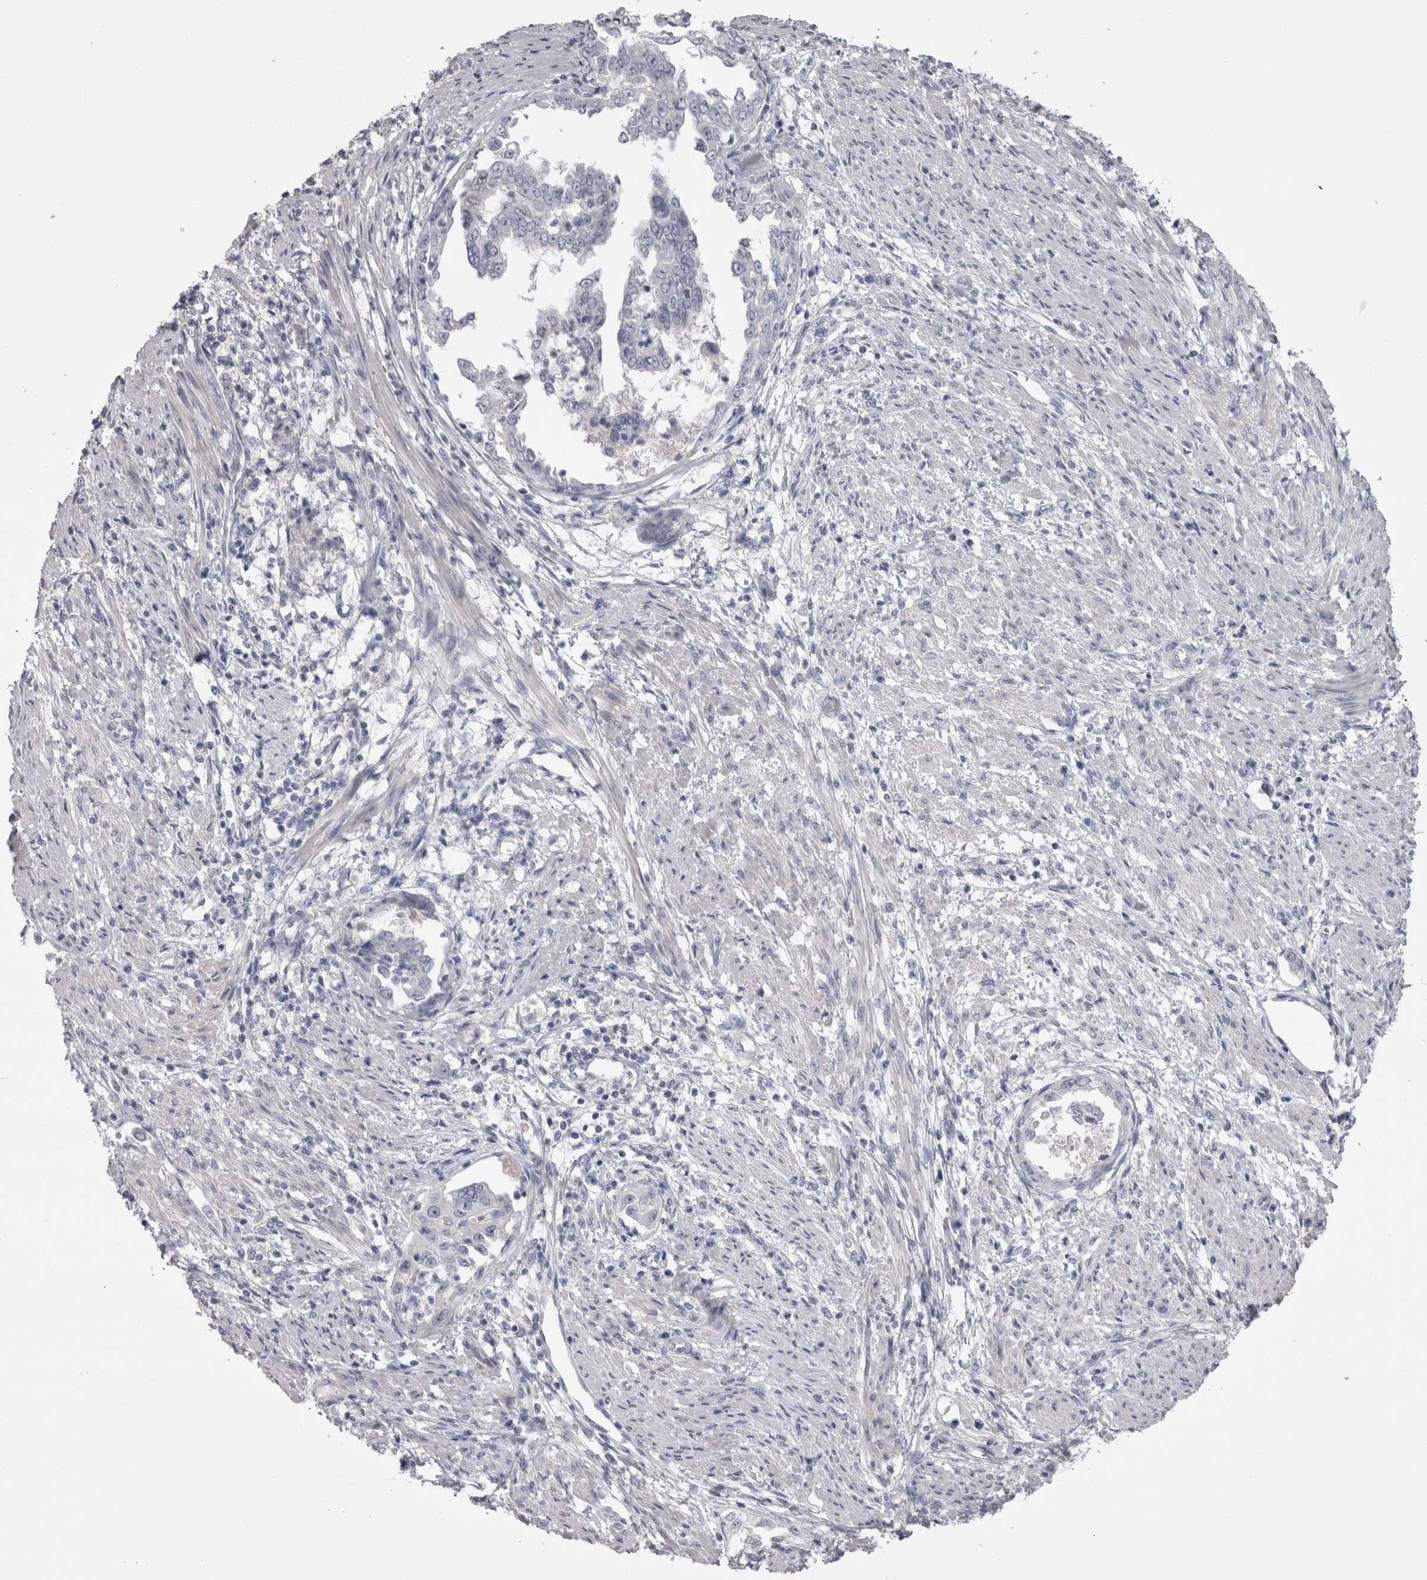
{"staining": {"intensity": "negative", "quantity": "none", "location": "none"}, "tissue": "endometrial cancer", "cell_type": "Tumor cells", "image_type": "cancer", "snomed": [{"axis": "morphology", "description": "Adenocarcinoma, NOS"}, {"axis": "topography", "description": "Endometrium"}], "caption": "IHC micrograph of neoplastic tissue: endometrial cancer (adenocarcinoma) stained with DAB (3,3'-diaminobenzidine) displays no significant protein positivity in tumor cells.", "gene": "ADAM2", "patient": {"sex": "female", "age": 85}}